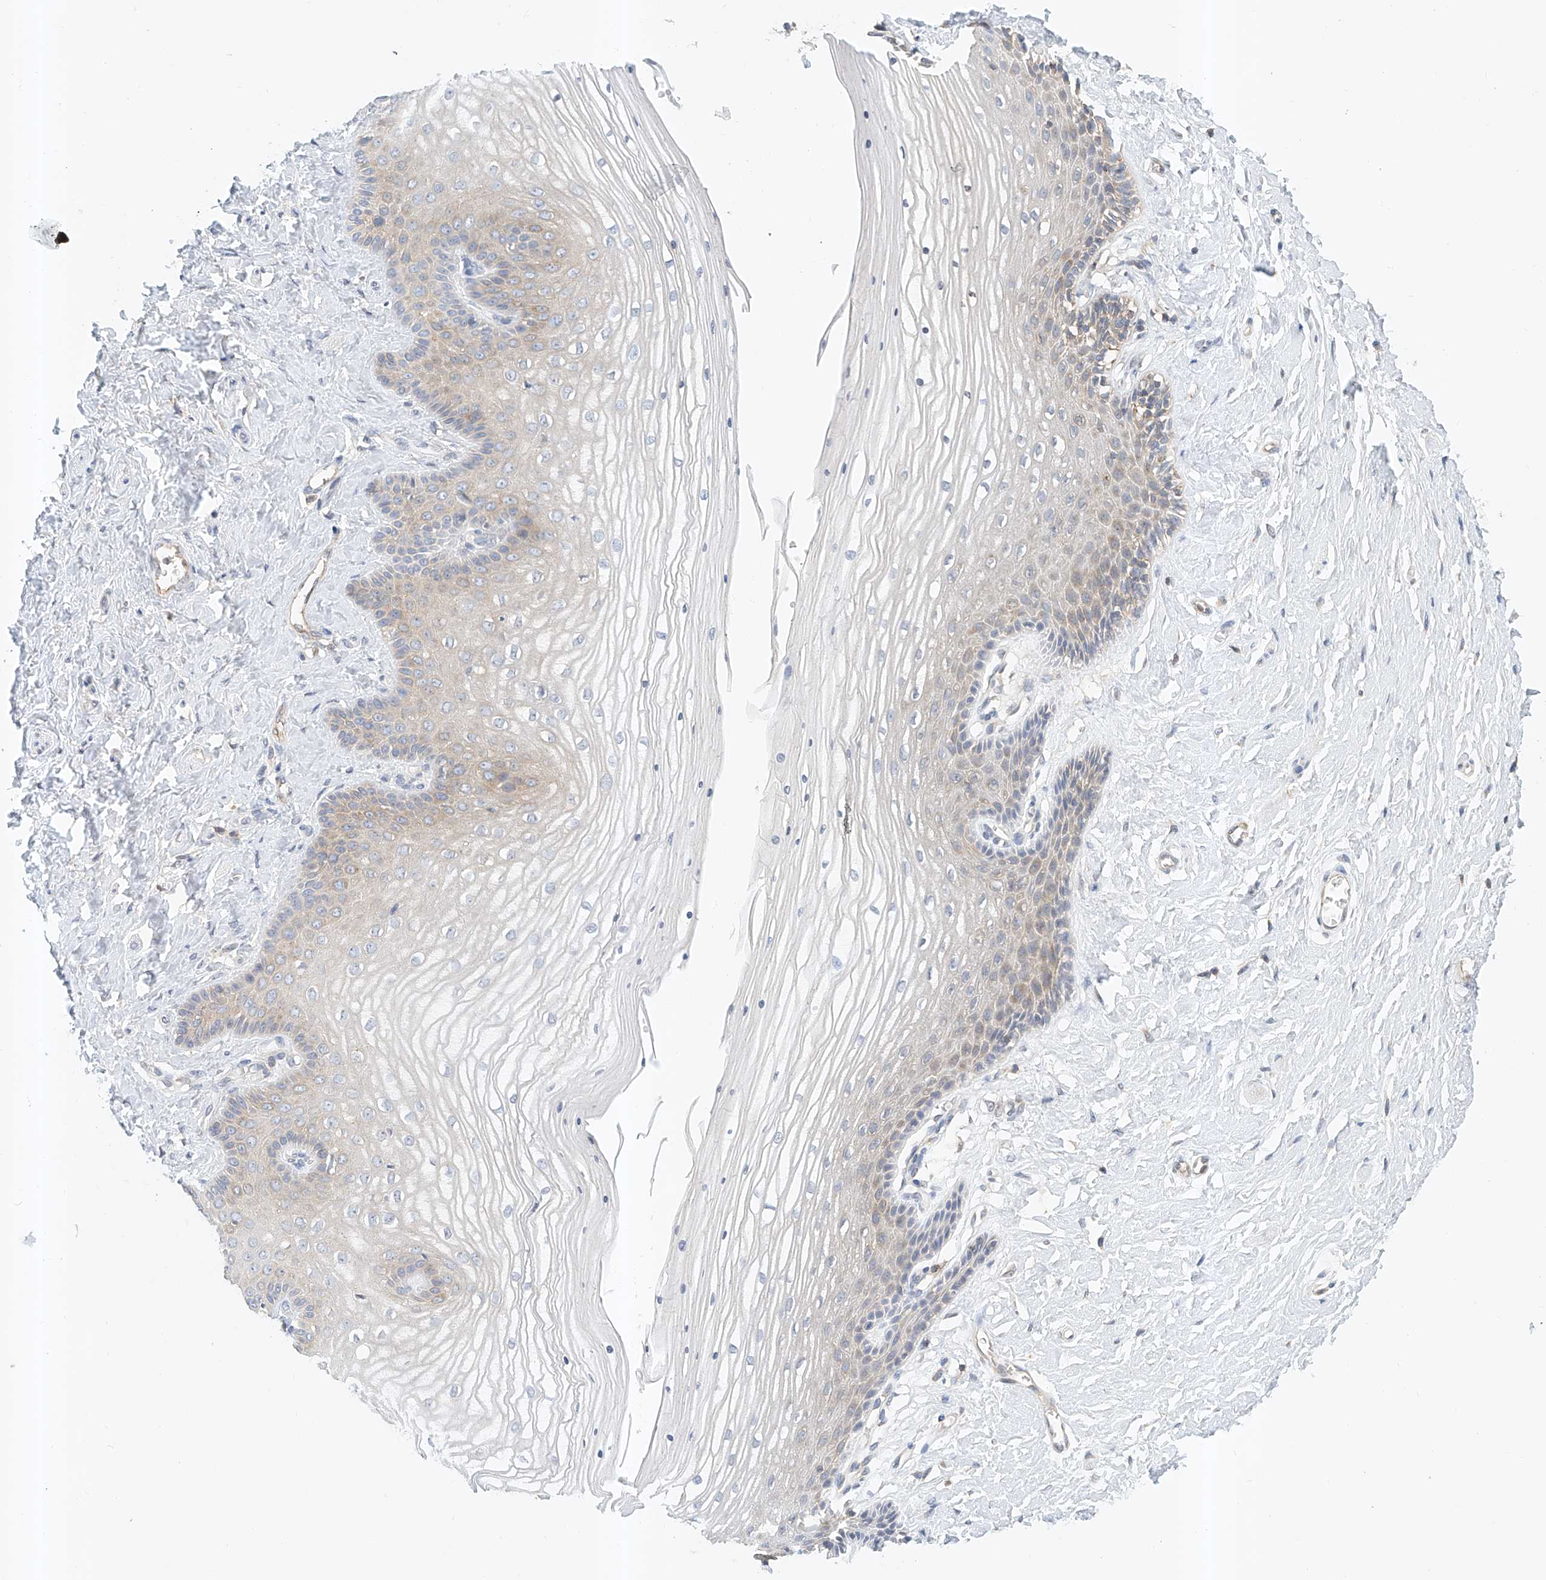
{"staining": {"intensity": "moderate", "quantity": "<25%", "location": "cytoplasmic/membranous"}, "tissue": "vagina", "cell_type": "Squamous epithelial cells", "image_type": "normal", "snomed": [{"axis": "morphology", "description": "Normal tissue, NOS"}, {"axis": "topography", "description": "Vagina"}, {"axis": "topography", "description": "Cervix"}], "caption": "Immunohistochemistry (IHC) of benign vagina shows low levels of moderate cytoplasmic/membranous staining in about <25% of squamous epithelial cells.", "gene": "CARMIL1", "patient": {"sex": "female", "age": 40}}